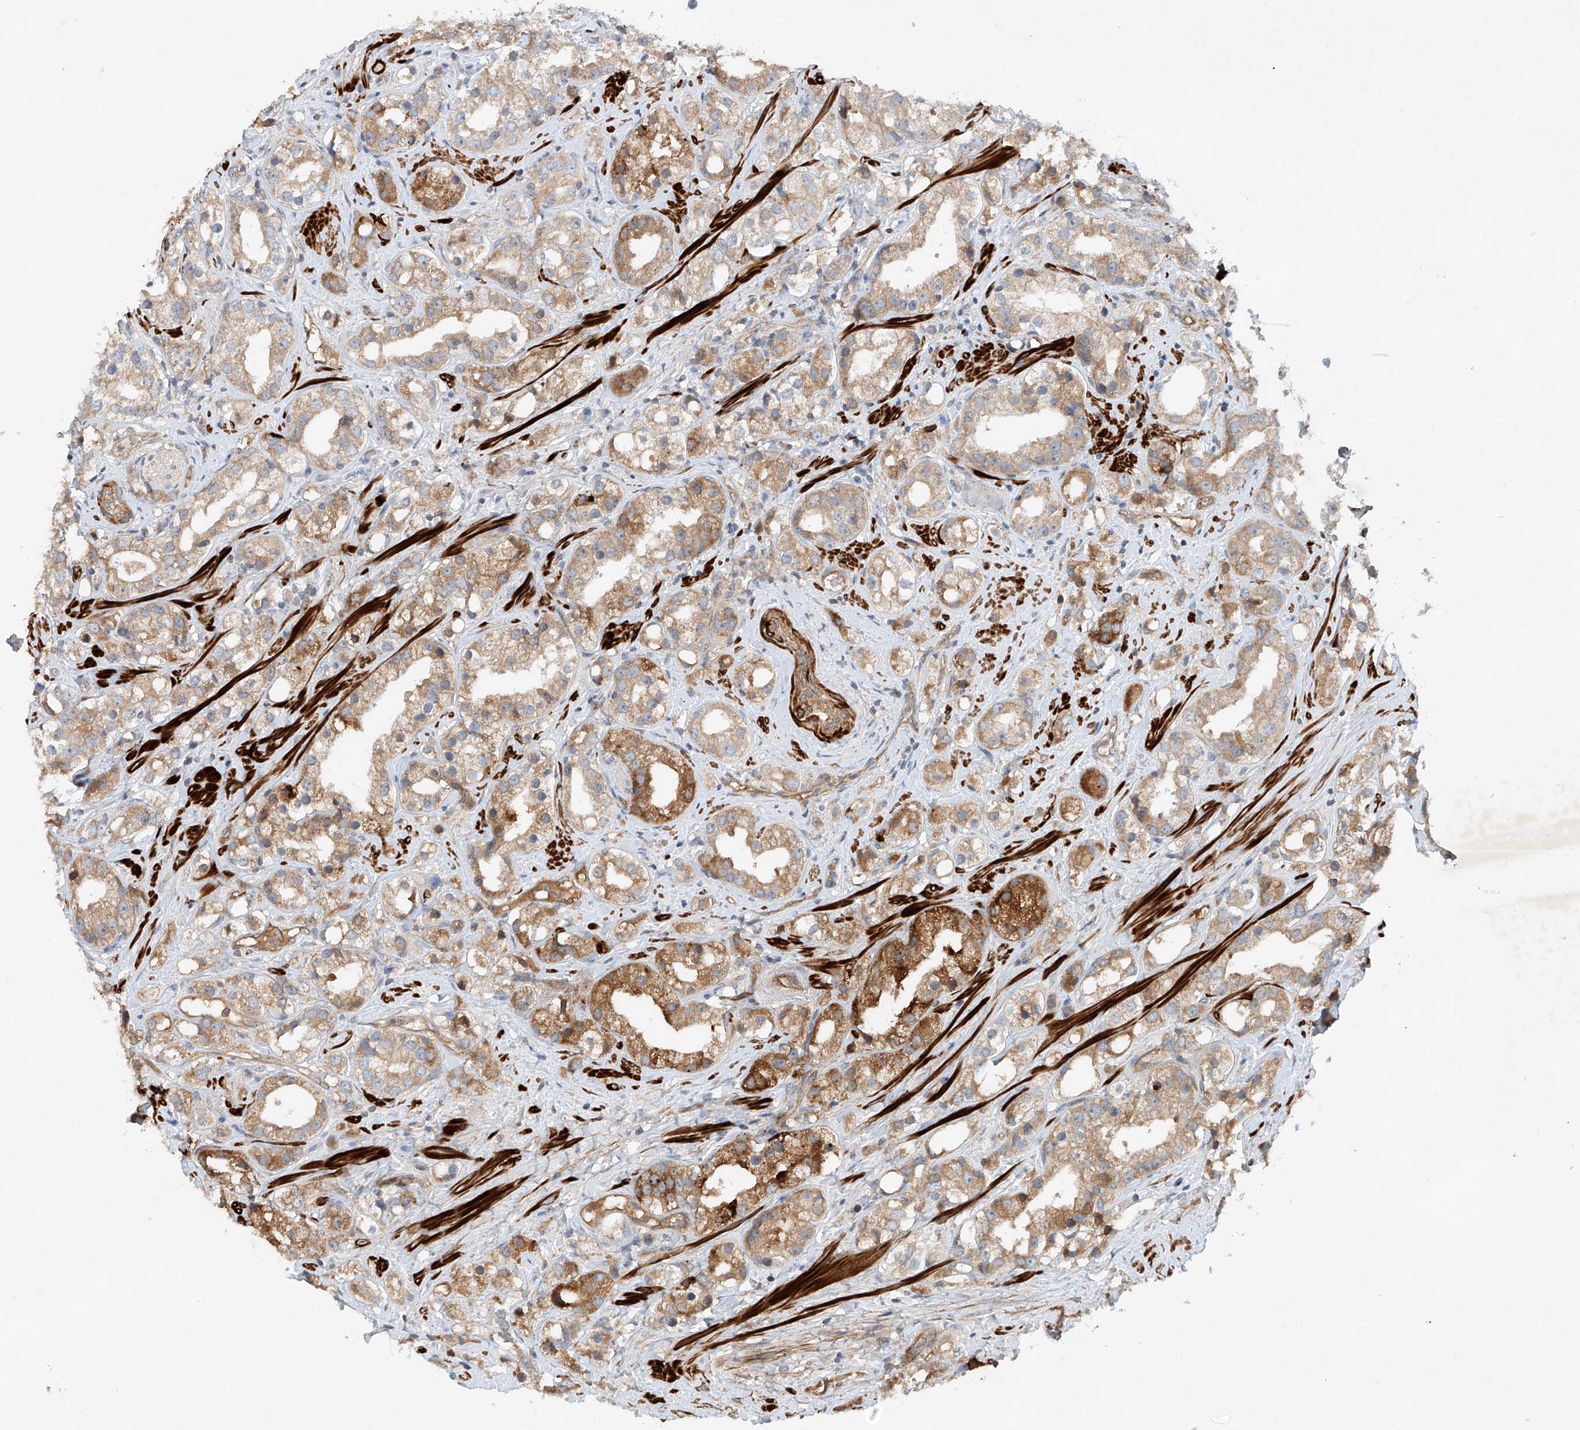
{"staining": {"intensity": "moderate", "quantity": ">75%", "location": "cytoplasmic/membranous"}, "tissue": "prostate cancer", "cell_type": "Tumor cells", "image_type": "cancer", "snomed": [{"axis": "morphology", "description": "Adenocarcinoma, NOS"}, {"axis": "topography", "description": "Prostate"}], "caption": "Protein staining displays moderate cytoplasmic/membranous expression in approximately >75% of tumor cells in adenocarcinoma (prostate).", "gene": "LYRM9", "patient": {"sex": "male", "age": 79}}